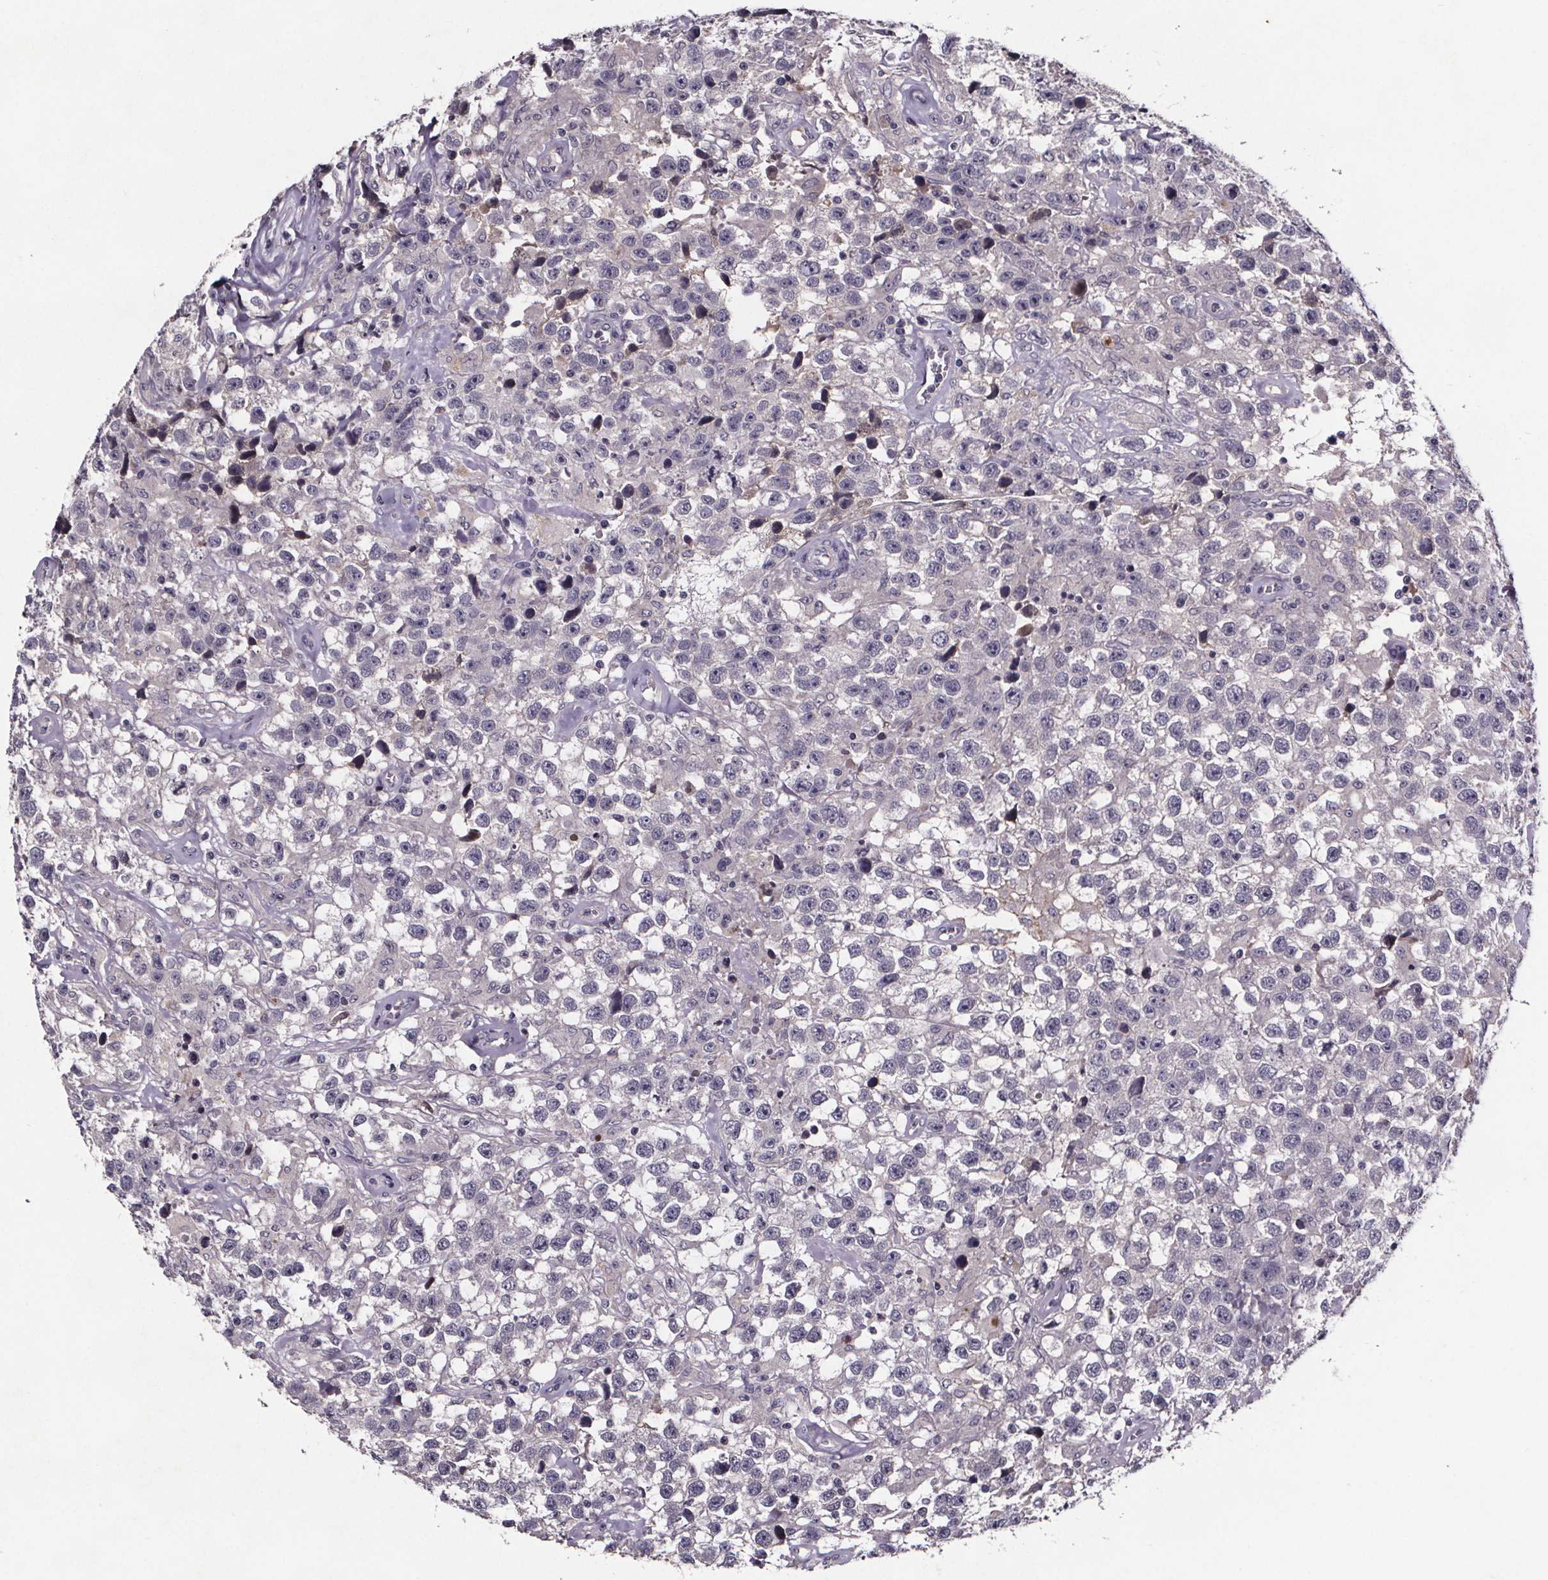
{"staining": {"intensity": "negative", "quantity": "none", "location": "none"}, "tissue": "testis cancer", "cell_type": "Tumor cells", "image_type": "cancer", "snomed": [{"axis": "morphology", "description": "Seminoma, NOS"}, {"axis": "topography", "description": "Testis"}], "caption": "Immunohistochemistry (IHC) histopathology image of neoplastic tissue: testis seminoma stained with DAB shows no significant protein staining in tumor cells.", "gene": "NPHP4", "patient": {"sex": "male", "age": 43}}